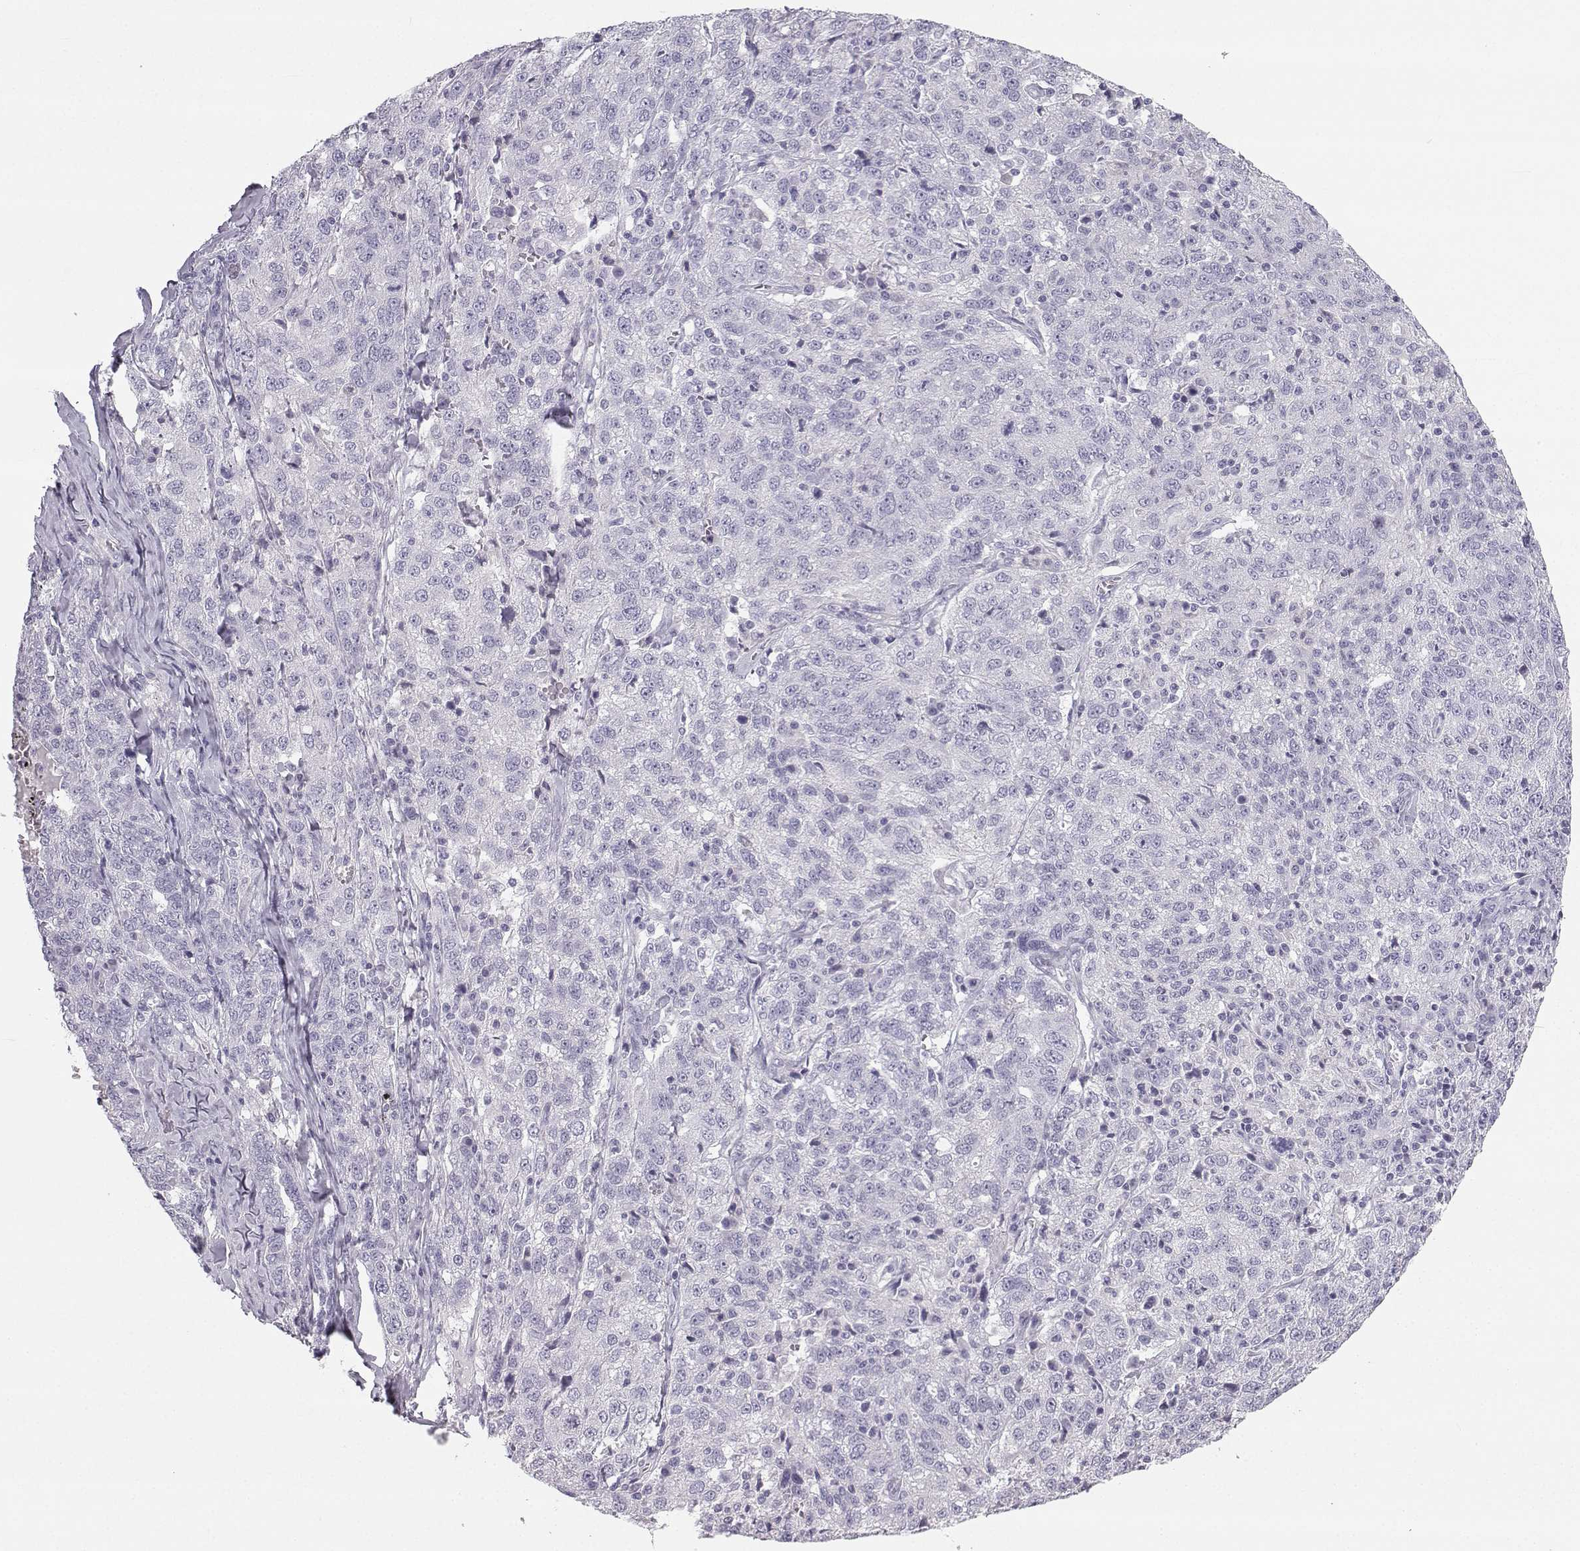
{"staining": {"intensity": "negative", "quantity": "none", "location": "none"}, "tissue": "ovarian cancer", "cell_type": "Tumor cells", "image_type": "cancer", "snomed": [{"axis": "morphology", "description": "Cystadenocarcinoma, serous, NOS"}, {"axis": "topography", "description": "Ovary"}], "caption": "The image displays no significant expression in tumor cells of ovarian serous cystadenocarcinoma.", "gene": "SYCE1", "patient": {"sex": "female", "age": 71}}